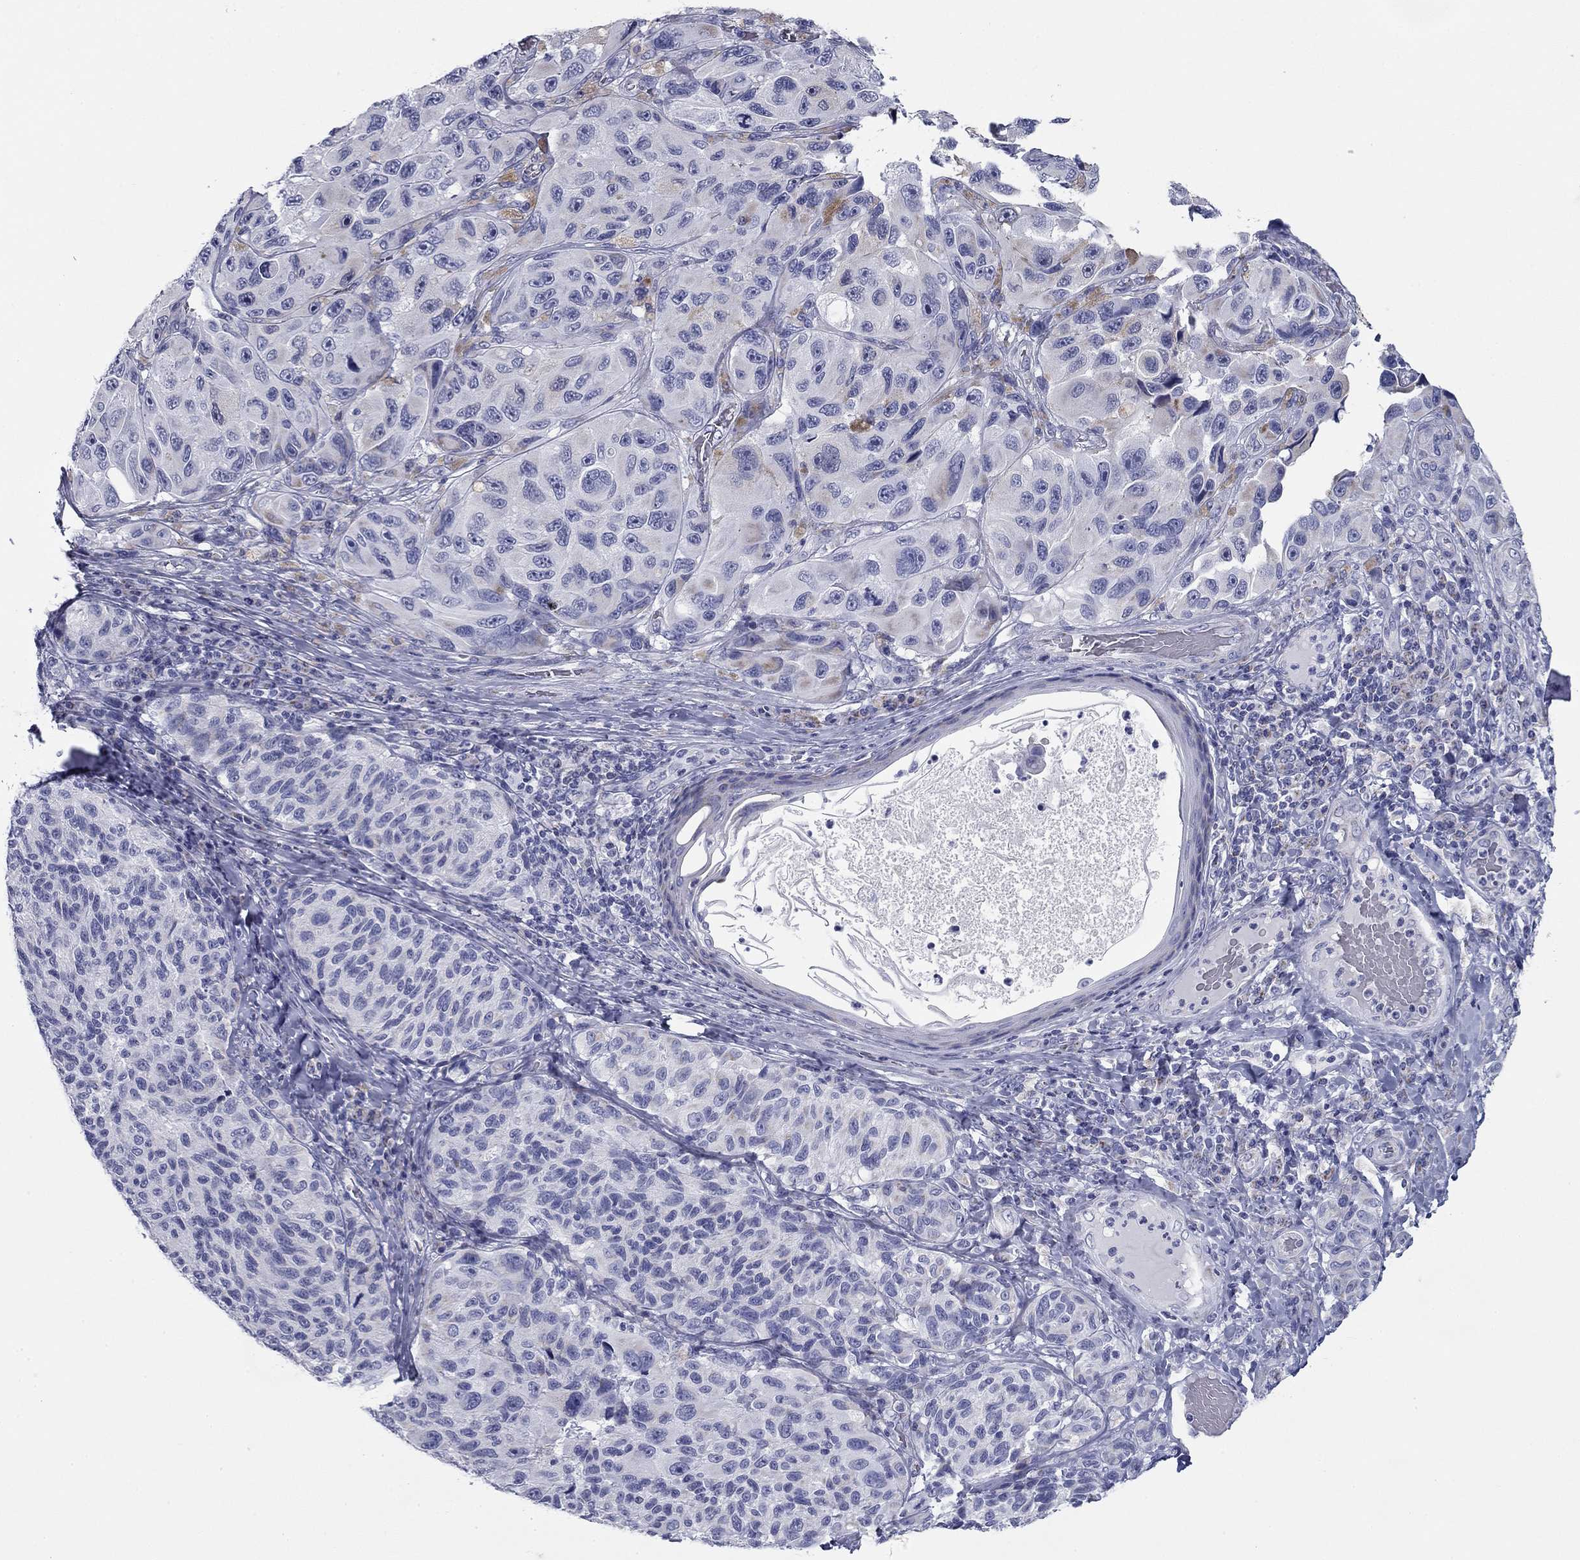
{"staining": {"intensity": "negative", "quantity": "none", "location": "none"}, "tissue": "melanoma", "cell_type": "Tumor cells", "image_type": "cancer", "snomed": [{"axis": "morphology", "description": "Malignant melanoma, NOS"}, {"axis": "topography", "description": "Skin"}], "caption": "Tumor cells show no significant protein positivity in malignant melanoma.", "gene": "ZP2", "patient": {"sex": "female", "age": 73}}